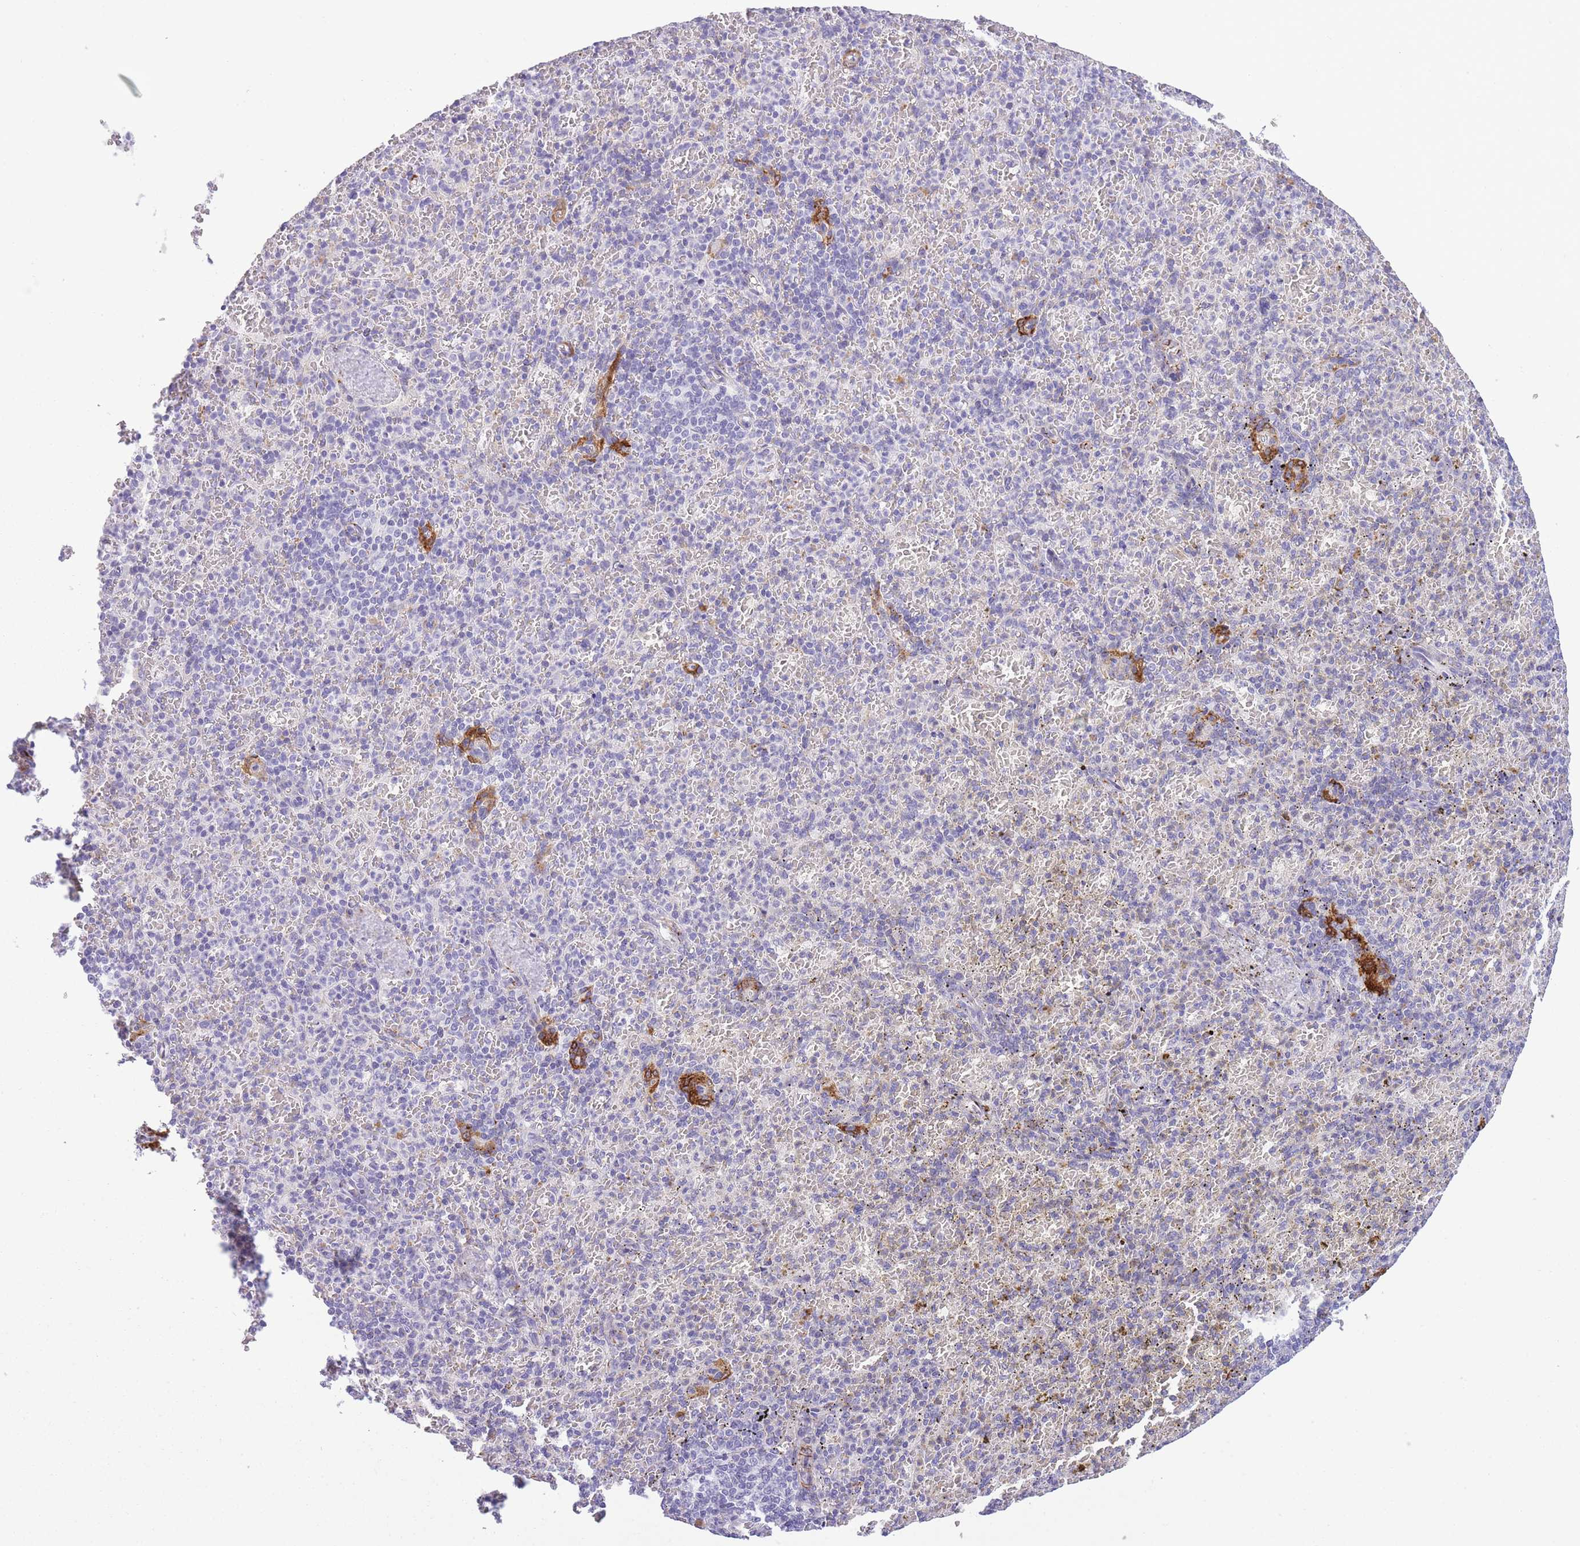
{"staining": {"intensity": "negative", "quantity": "none", "location": "none"}, "tissue": "spleen", "cell_type": "Cells in red pulp", "image_type": "normal", "snomed": [{"axis": "morphology", "description": "Normal tissue, NOS"}, {"axis": "topography", "description": "Spleen"}], "caption": "An image of human spleen is negative for staining in cells in red pulp. Nuclei are stained in blue.", "gene": "RADX", "patient": {"sex": "female", "age": 74}}